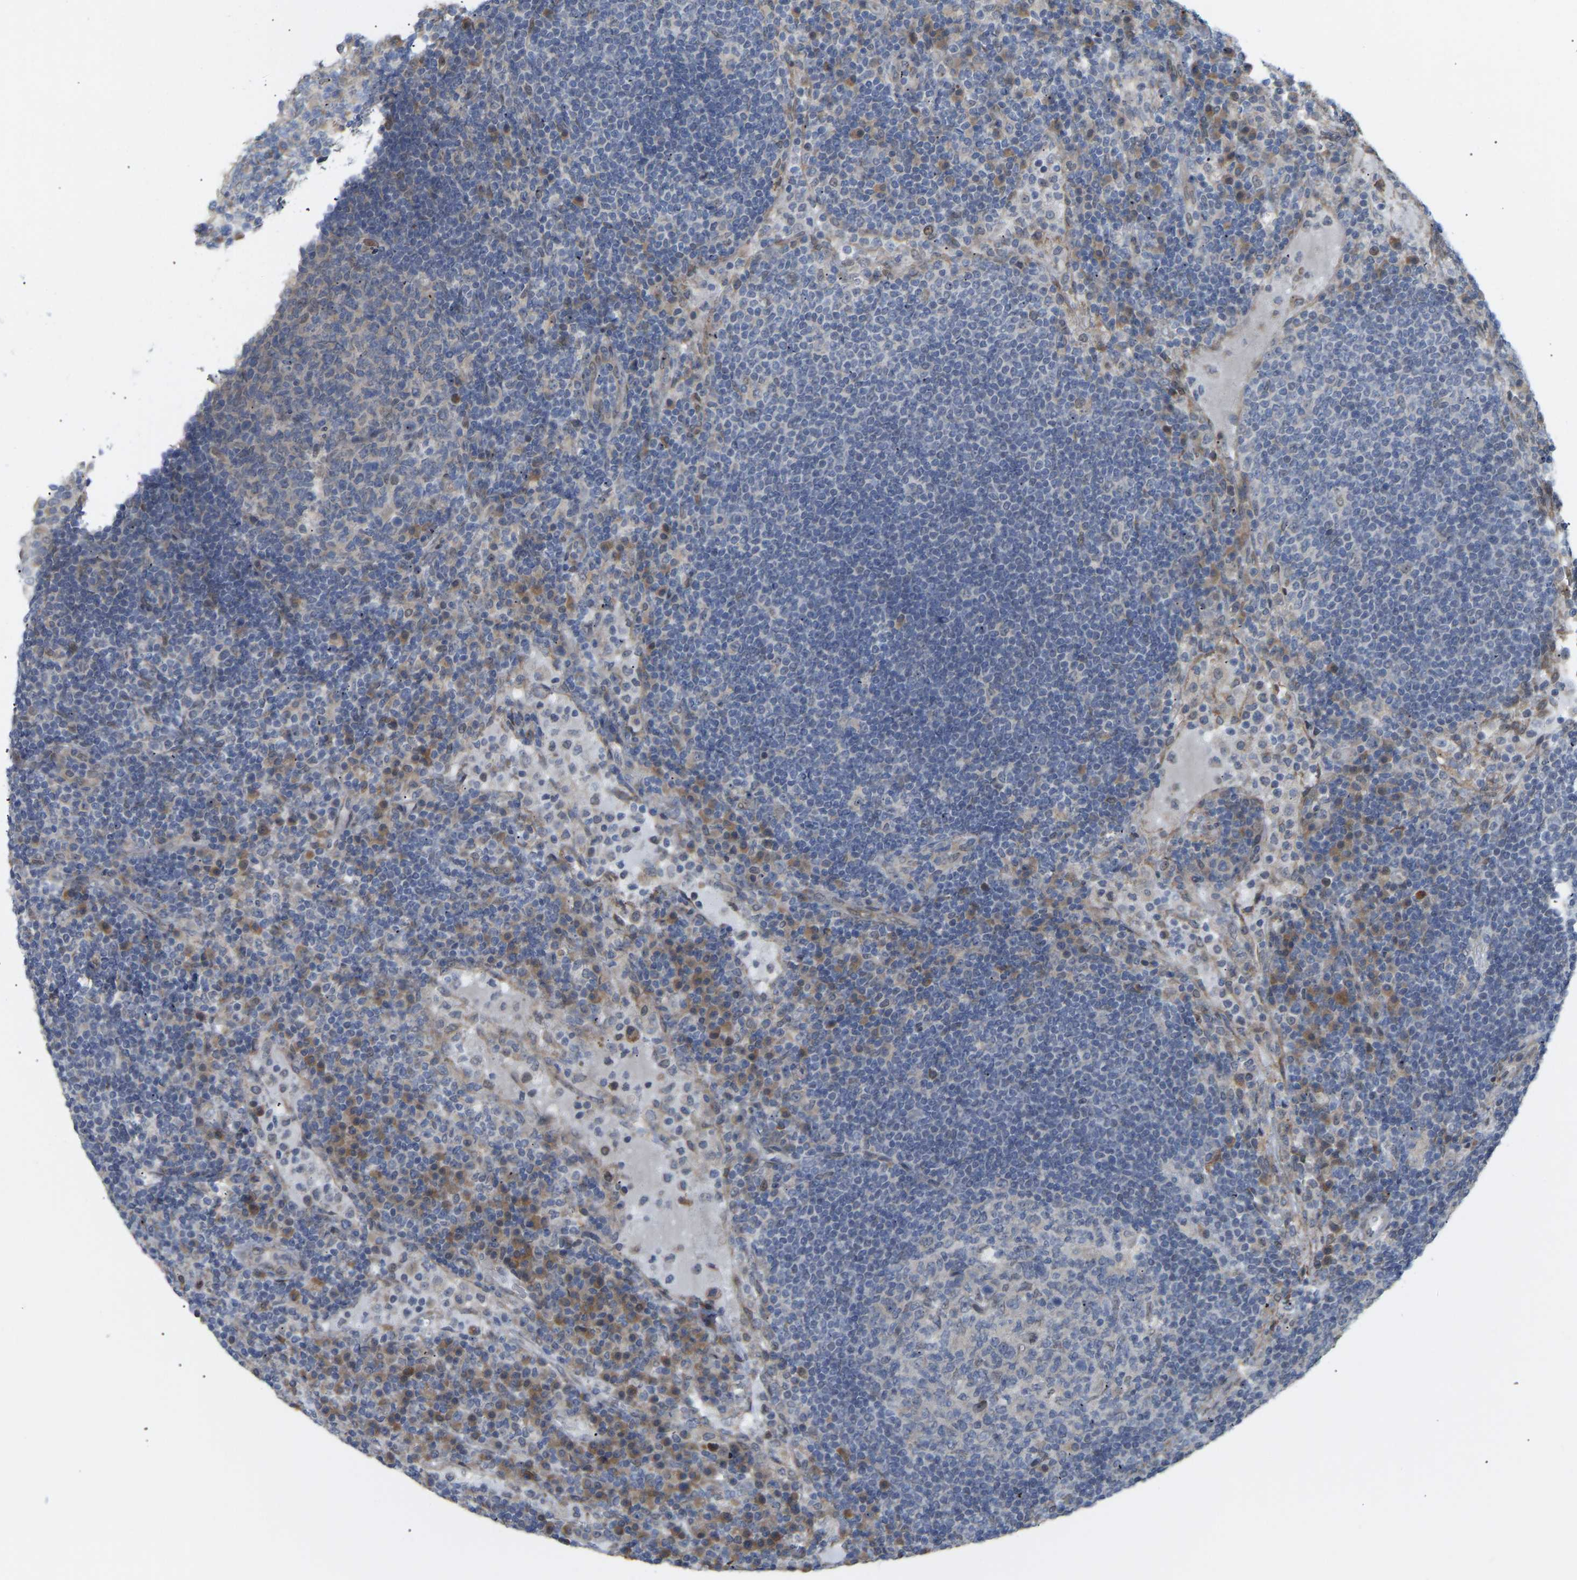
{"staining": {"intensity": "negative", "quantity": "none", "location": "none"}, "tissue": "lymph node", "cell_type": "Germinal center cells", "image_type": "normal", "snomed": [{"axis": "morphology", "description": "Normal tissue, NOS"}, {"axis": "topography", "description": "Lymph node"}], "caption": "A high-resolution histopathology image shows IHC staining of unremarkable lymph node, which shows no significant positivity in germinal center cells. (Stains: DAB immunohistochemistry with hematoxylin counter stain, Microscopy: brightfield microscopy at high magnification).", "gene": "BEND3", "patient": {"sex": "female", "age": 53}}